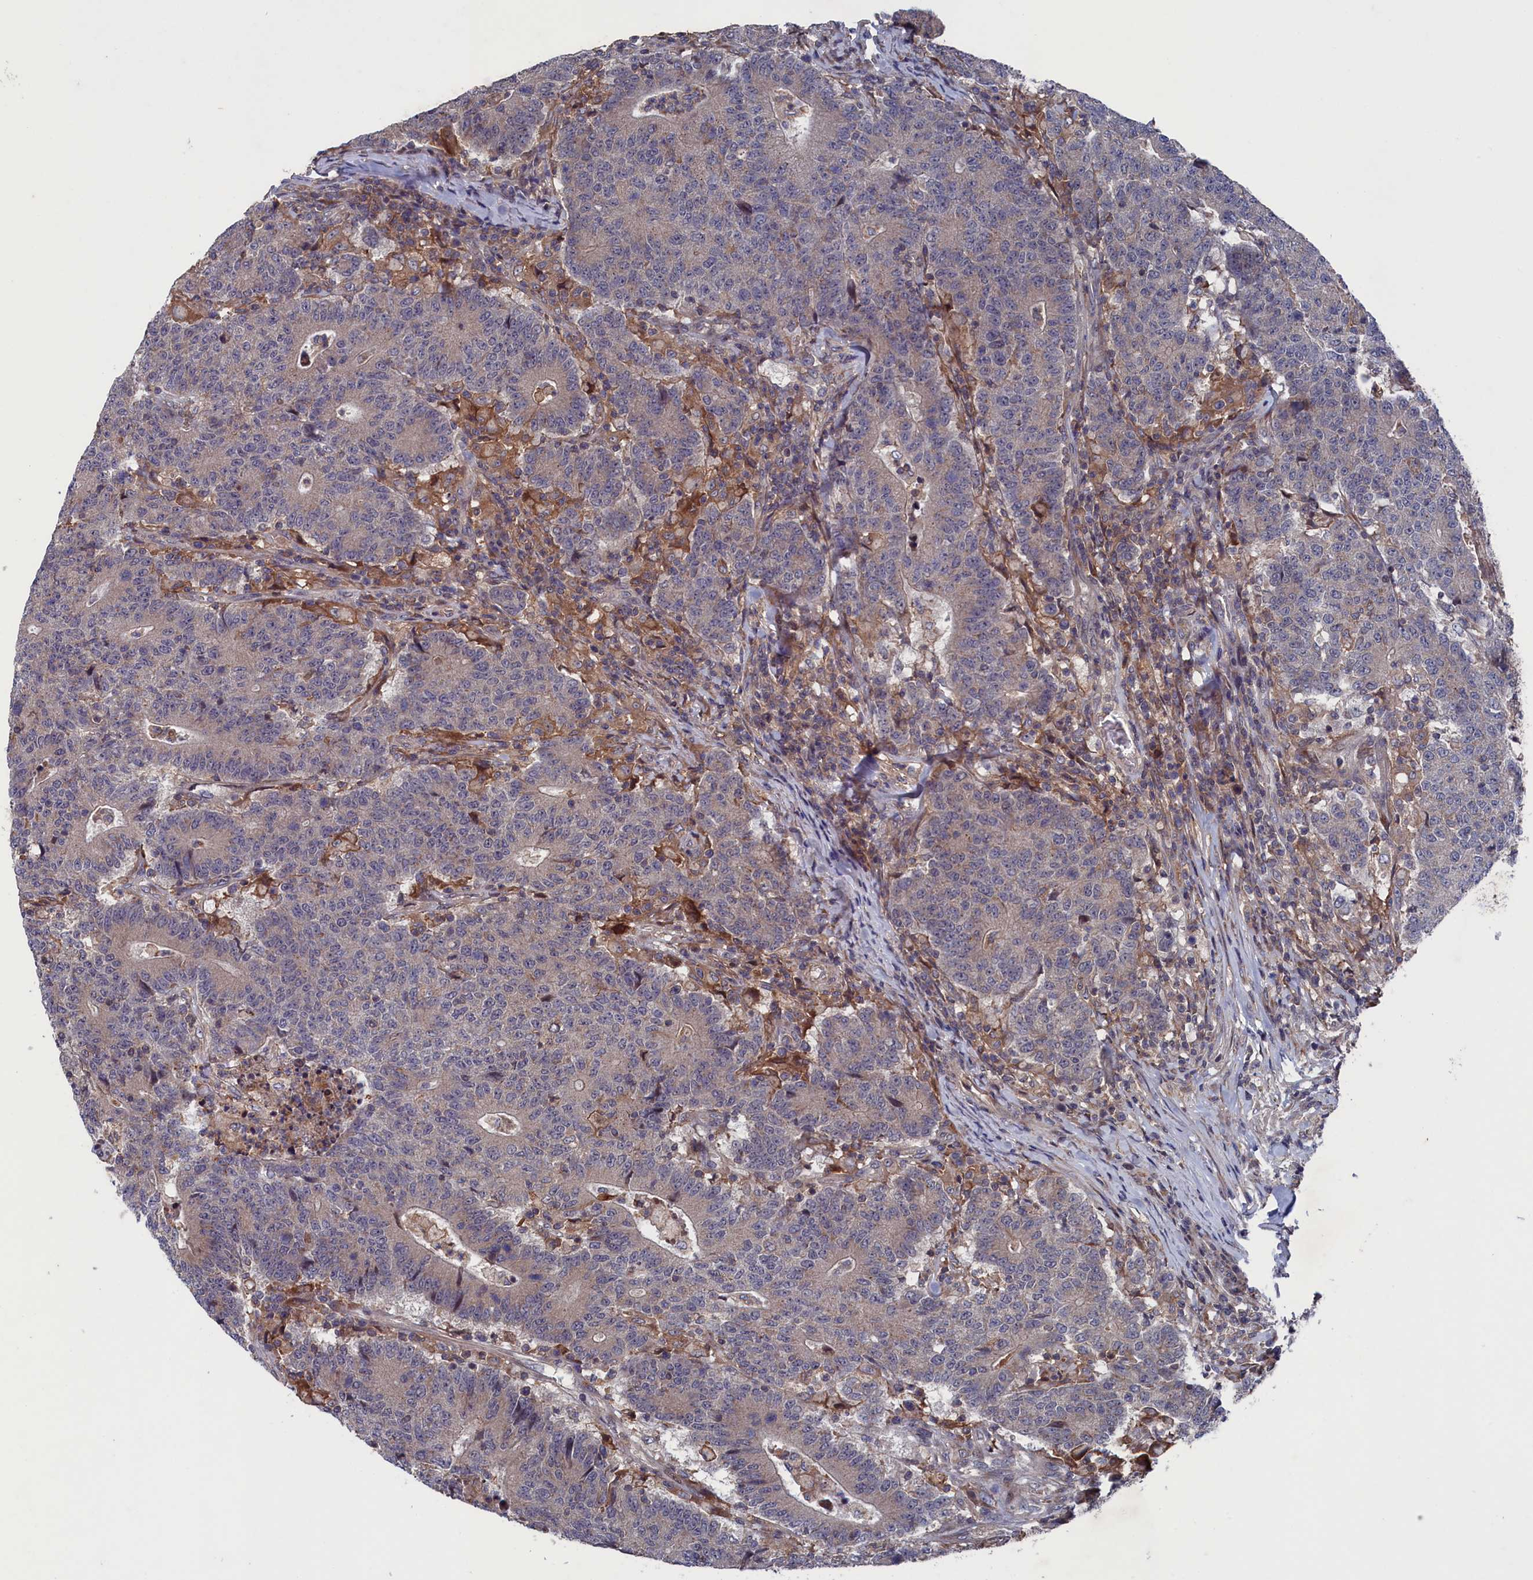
{"staining": {"intensity": "negative", "quantity": "none", "location": "none"}, "tissue": "colorectal cancer", "cell_type": "Tumor cells", "image_type": "cancer", "snomed": [{"axis": "morphology", "description": "Adenocarcinoma, NOS"}, {"axis": "topography", "description": "Colon"}], "caption": "This histopathology image is of colorectal cancer stained with immunohistochemistry (IHC) to label a protein in brown with the nuclei are counter-stained blue. There is no staining in tumor cells.", "gene": "SPATA13", "patient": {"sex": "female", "age": 75}}